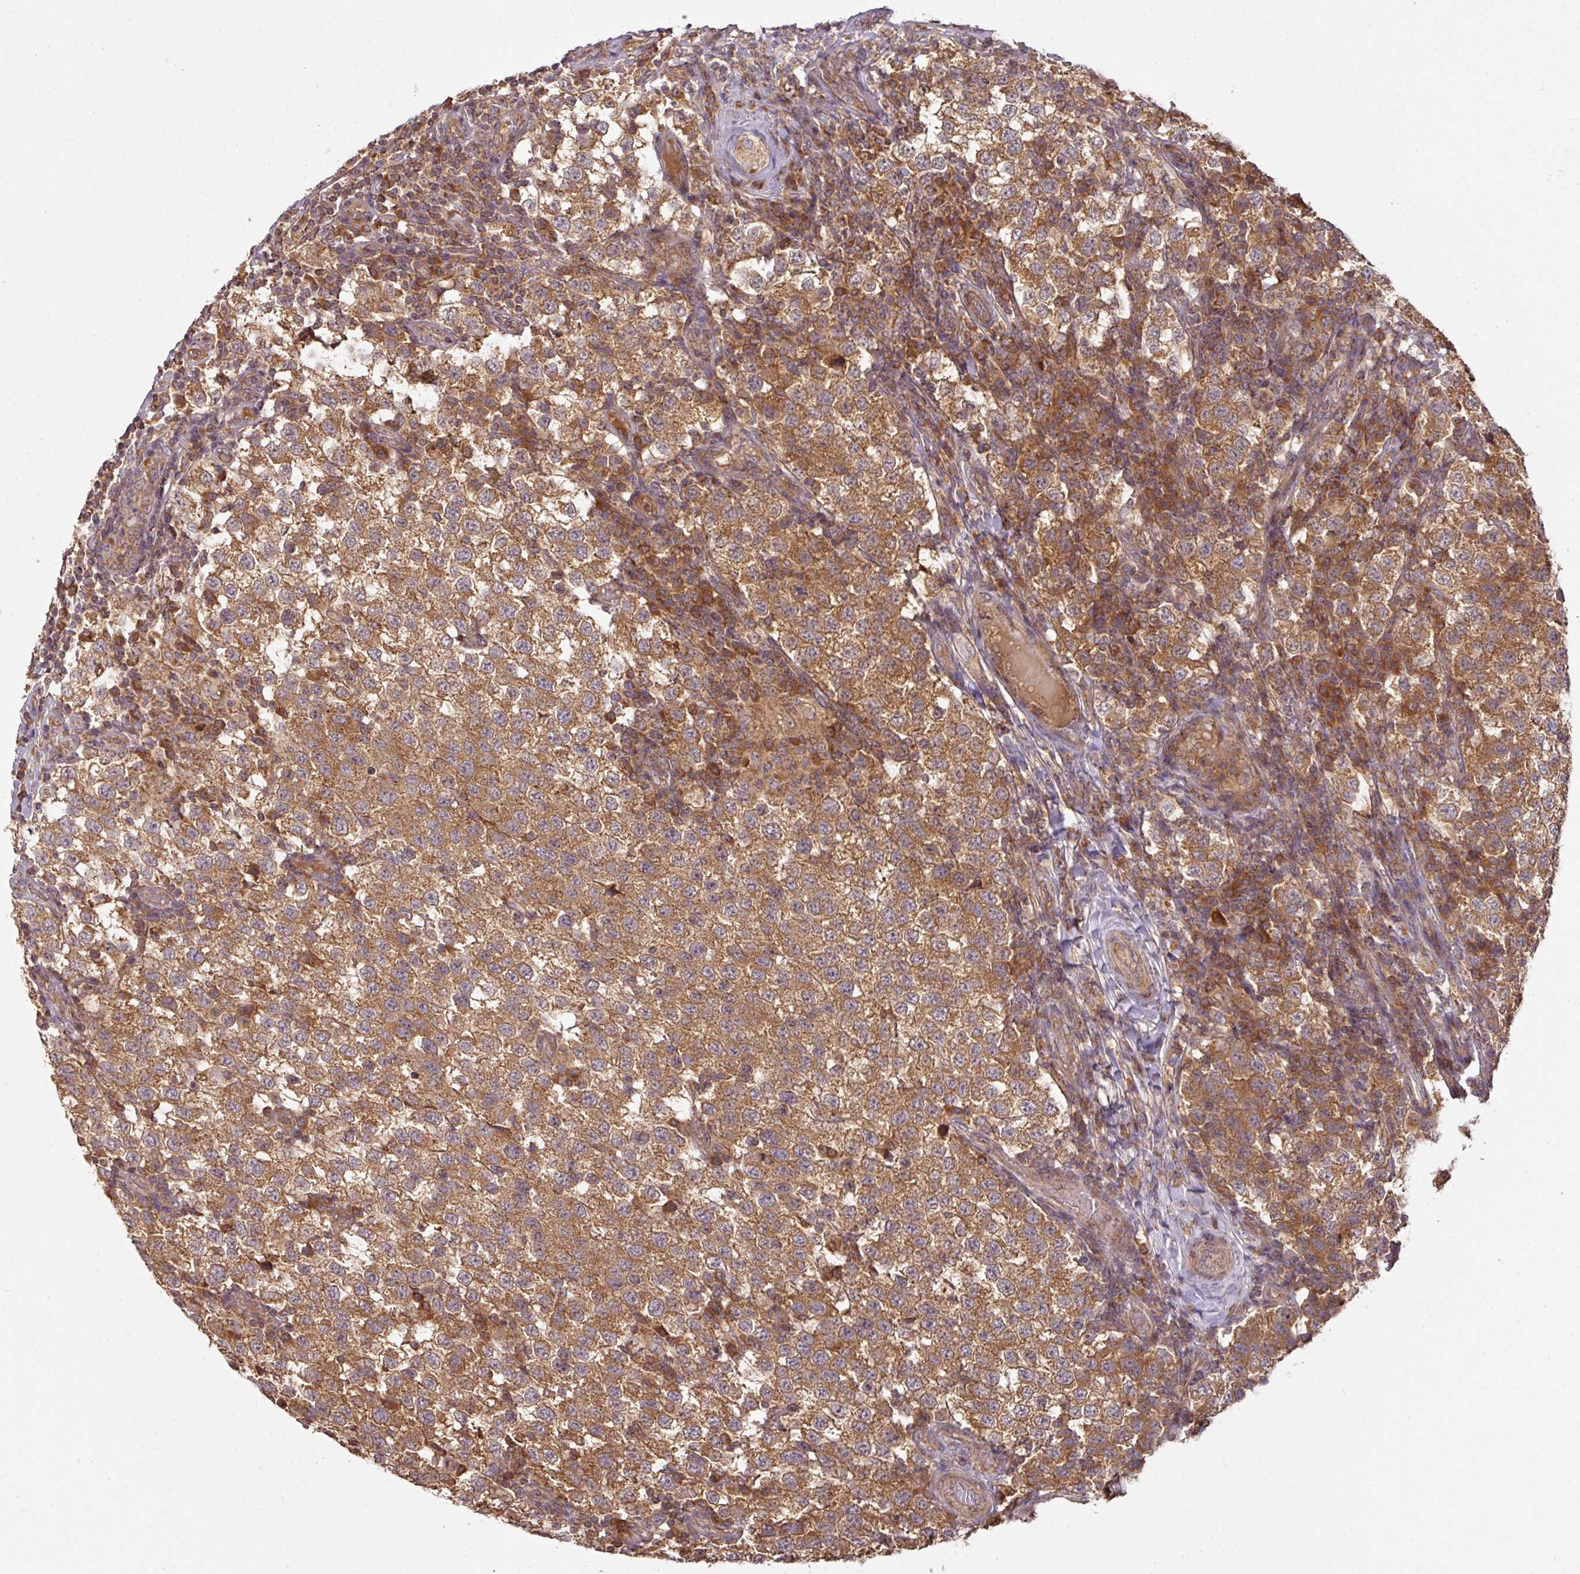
{"staining": {"intensity": "moderate", "quantity": ">75%", "location": "cytoplasmic/membranous"}, "tissue": "testis cancer", "cell_type": "Tumor cells", "image_type": "cancer", "snomed": [{"axis": "morphology", "description": "Seminoma, NOS"}, {"axis": "topography", "description": "Testis"}], "caption": "This is a micrograph of immunohistochemistry (IHC) staining of testis cancer, which shows moderate expression in the cytoplasmic/membranous of tumor cells.", "gene": "MRRF", "patient": {"sex": "male", "age": 34}}